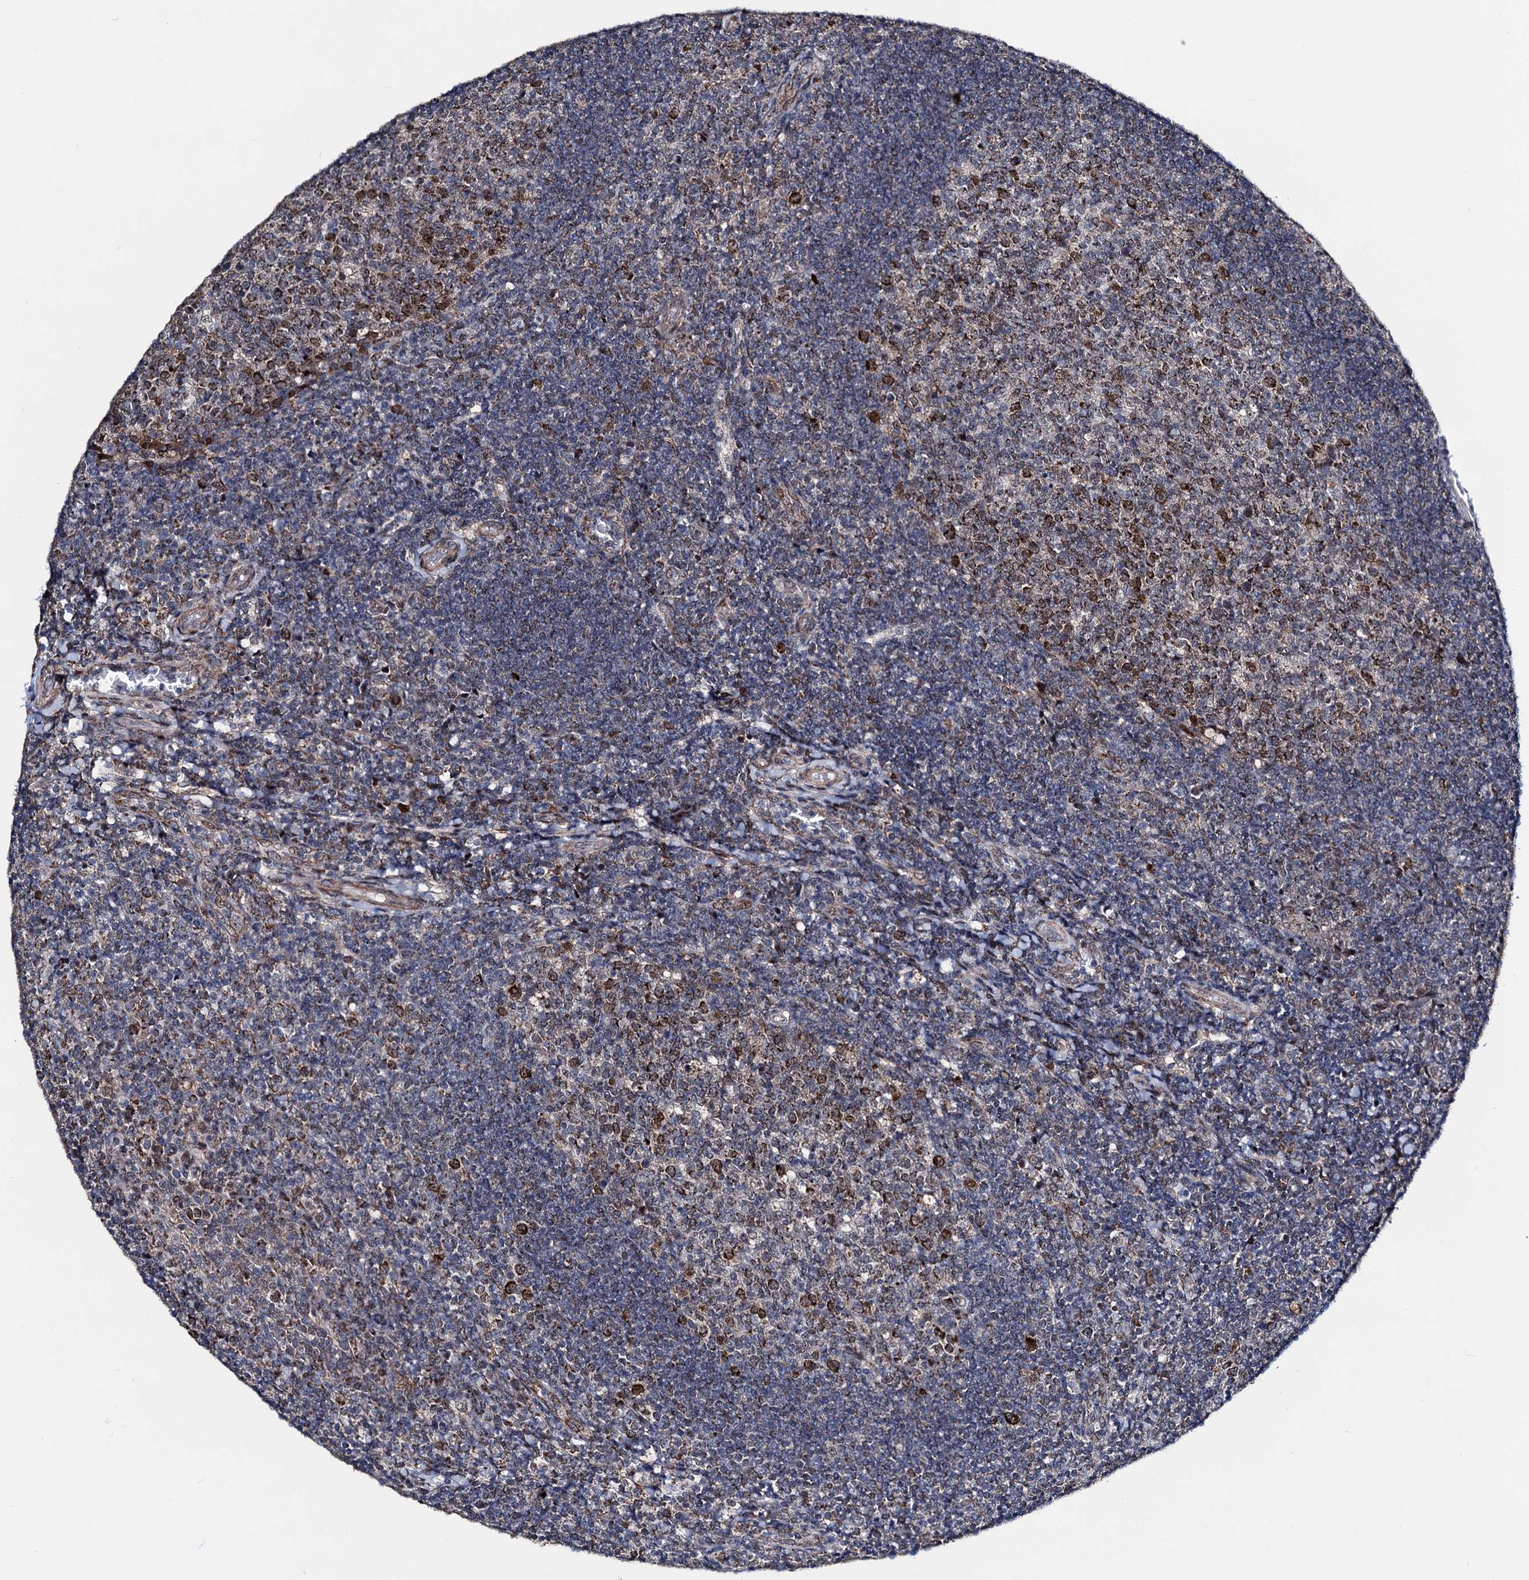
{"staining": {"intensity": "strong", "quantity": "25%-75%", "location": "cytoplasmic/membranous"}, "tissue": "tonsil", "cell_type": "Germinal center cells", "image_type": "normal", "snomed": [{"axis": "morphology", "description": "Normal tissue, NOS"}, {"axis": "topography", "description": "Tonsil"}], "caption": "Tonsil stained for a protein demonstrates strong cytoplasmic/membranous positivity in germinal center cells. Nuclei are stained in blue.", "gene": "COA4", "patient": {"sex": "female", "age": 10}}